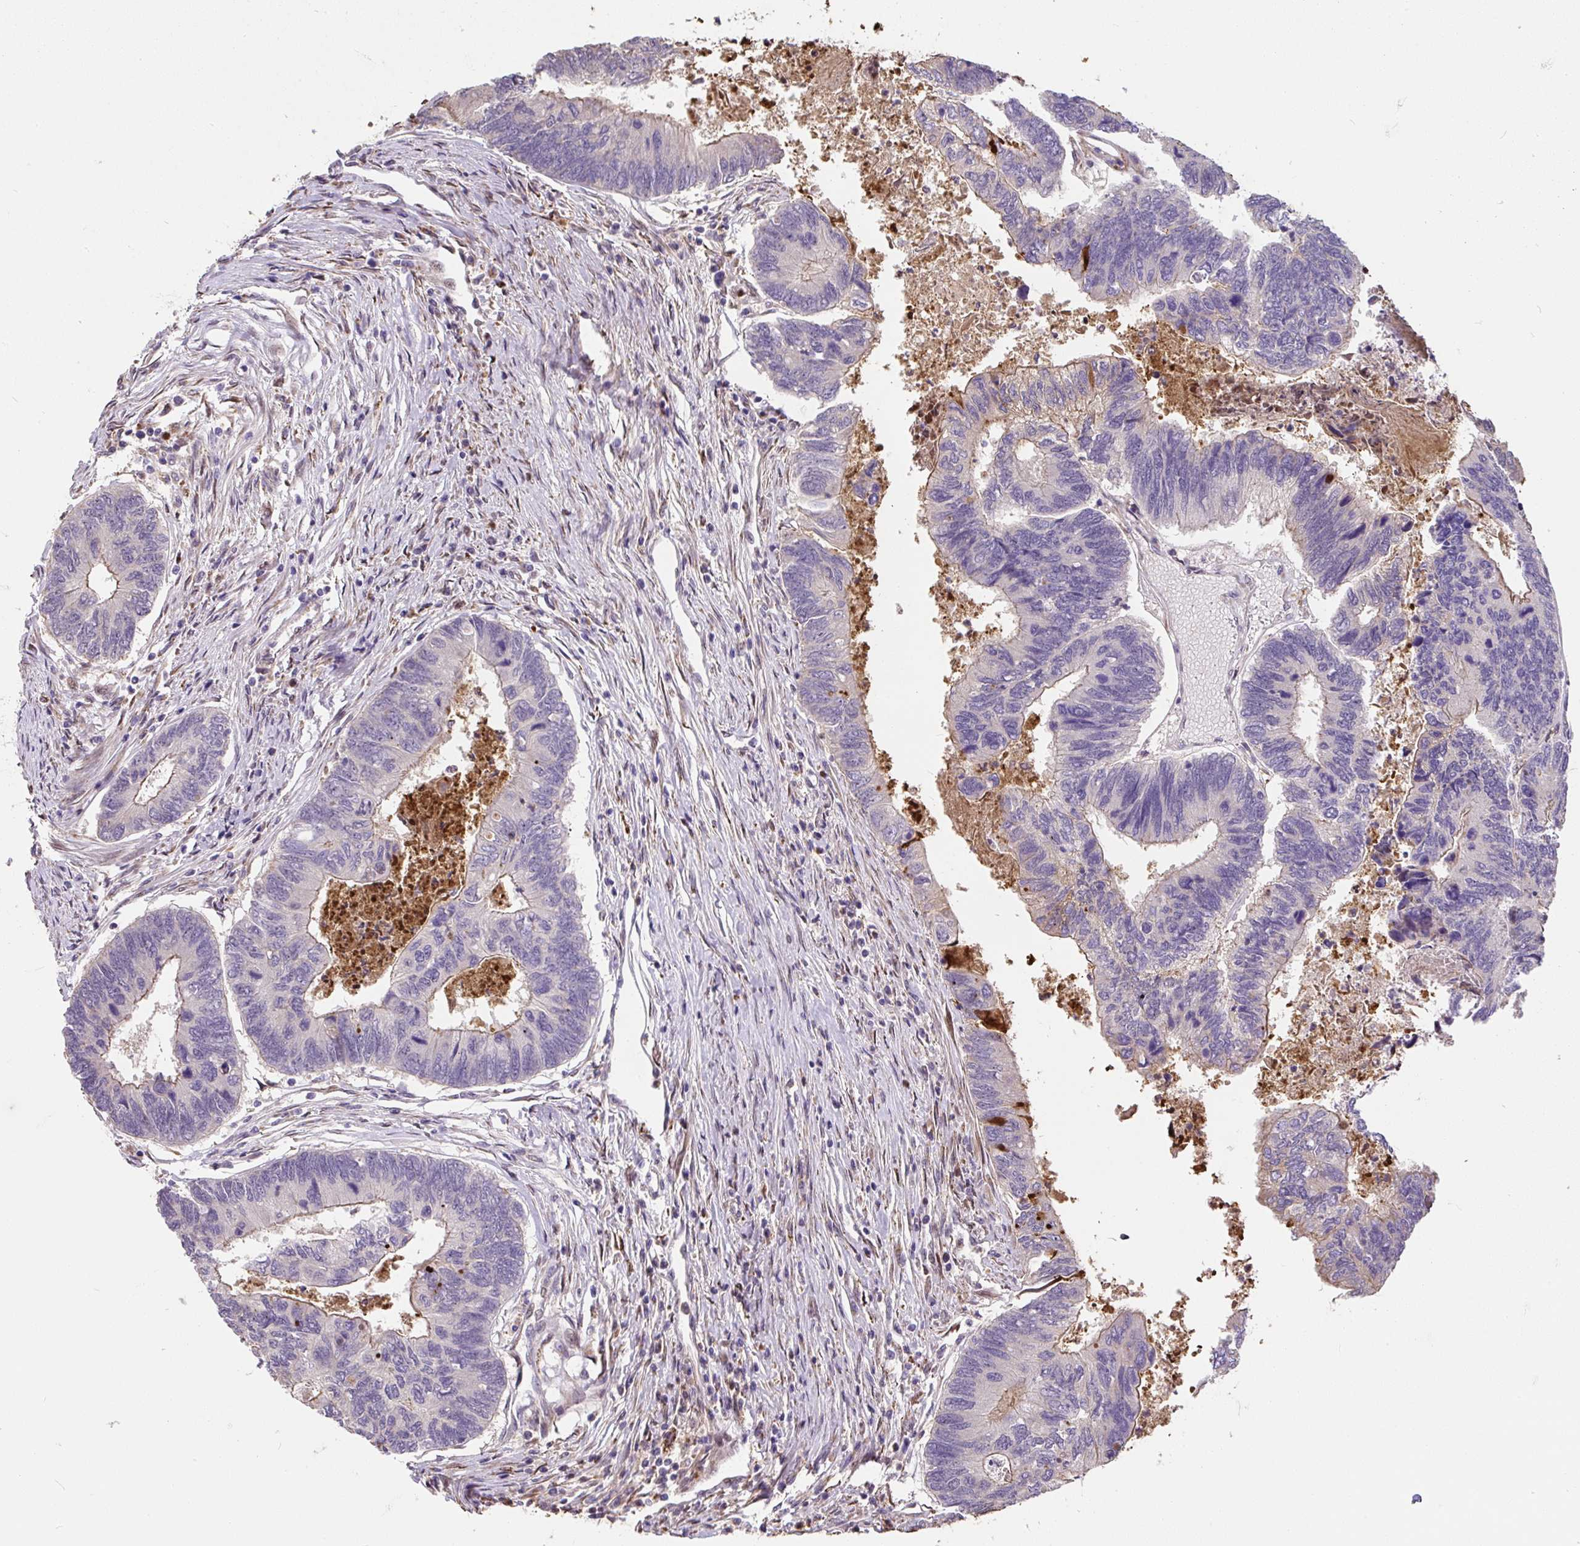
{"staining": {"intensity": "weak", "quantity": "<25%", "location": "cytoplasmic/membranous"}, "tissue": "colorectal cancer", "cell_type": "Tumor cells", "image_type": "cancer", "snomed": [{"axis": "morphology", "description": "Adenocarcinoma, NOS"}, {"axis": "topography", "description": "Colon"}], "caption": "Immunohistochemical staining of colorectal adenocarcinoma reveals no significant expression in tumor cells.", "gene": "PUS7L", "patient": {"sex": "female", "age": 67}}